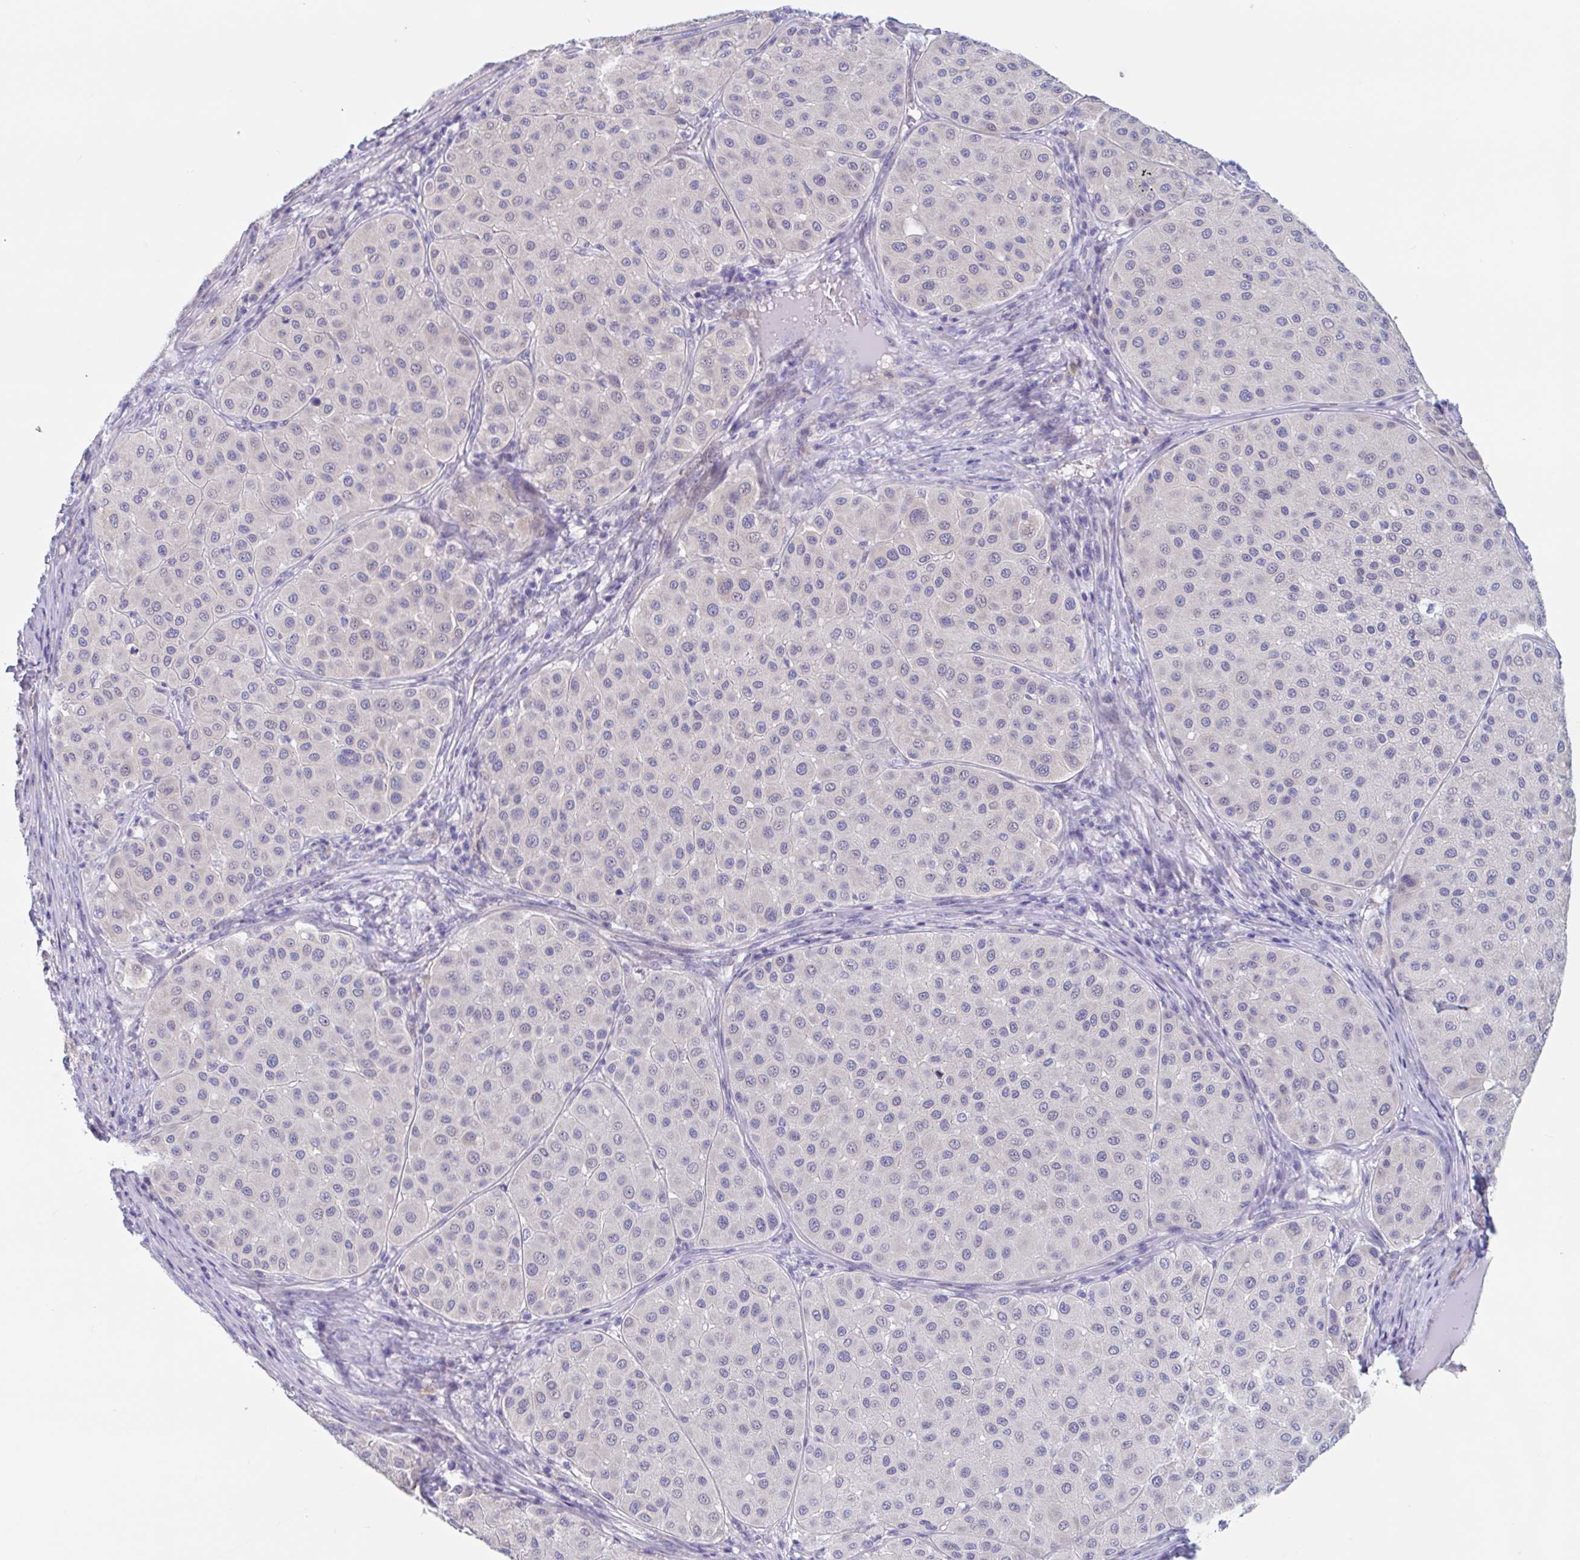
{"staining": {"intensity": "negative", "quantity": "none", "location": "none"}, "tissue": "melanoma", "cell_type": "Tumor cells", "image_type": "cancer", "snomed": [{"axis": "morphology", "description": "Malignant melanoma, Metastatic site"}, {"axis": "topography", "description": "Smooth muscle"}], "caption": "Immunohistochemistry (IHC) of human melanoma demonstrates no staining in tumor cells.", "gene": "UNKL", "patient": {"sex": "male", "age": 41}}